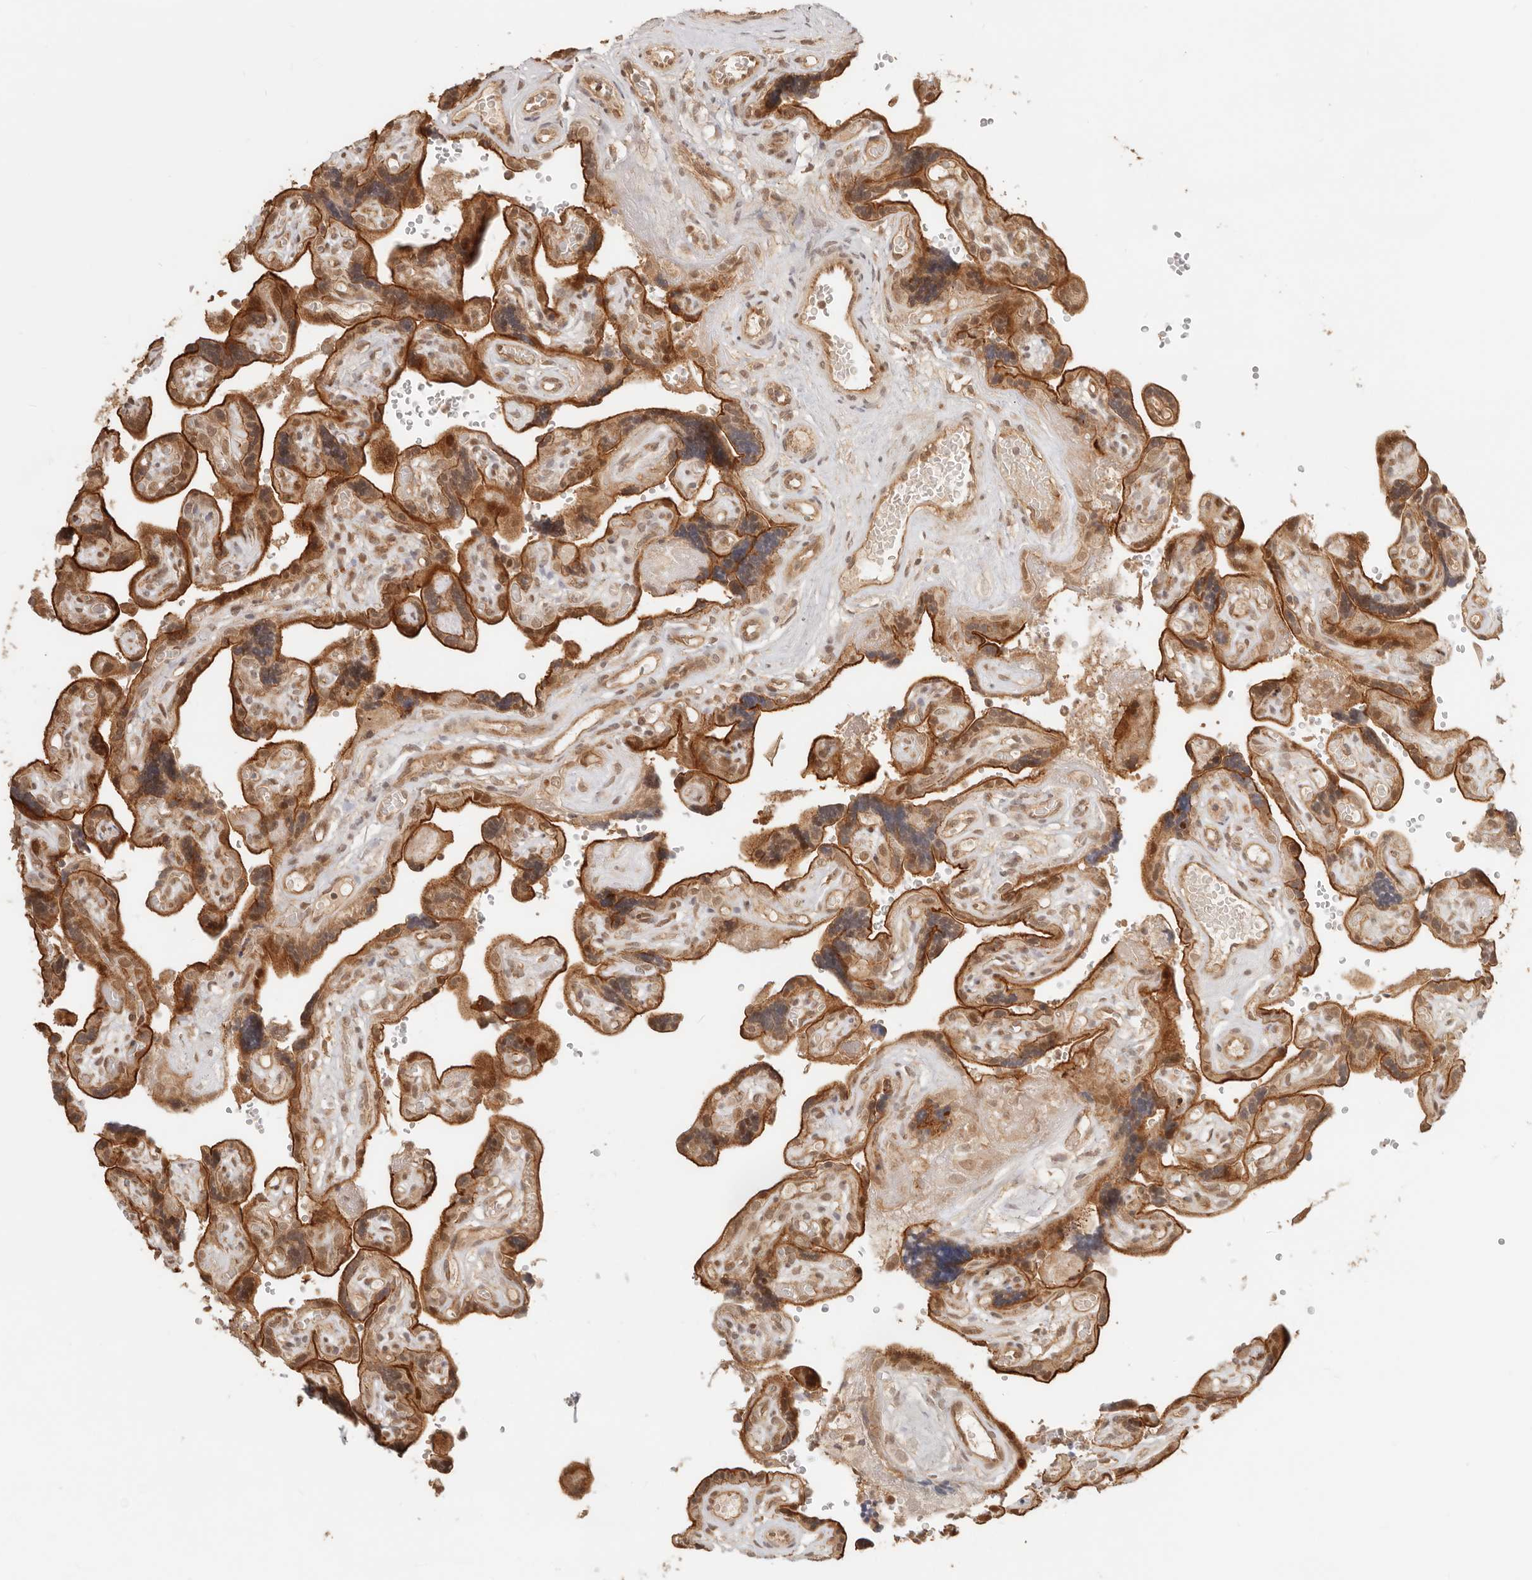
{"staining": {"intensity": "moderate", "quantity": ">75%", "location": "nuclear"}, "tissue": "placenta", "cell_type": "Decidual cells", "image_type": "normal", "snomed": [{"axis": "morphology", "description": "Normal tissue, NOS"}, {"axis": "topography", "description": "Placenta"}], "caption": "Immunohistochemical staining of benign human placenta shows moderate nuclear protein expression in approximately >75% of decidual cells.", "gene": "BAALC", "patient": {"sex": "female", "age": 30}}